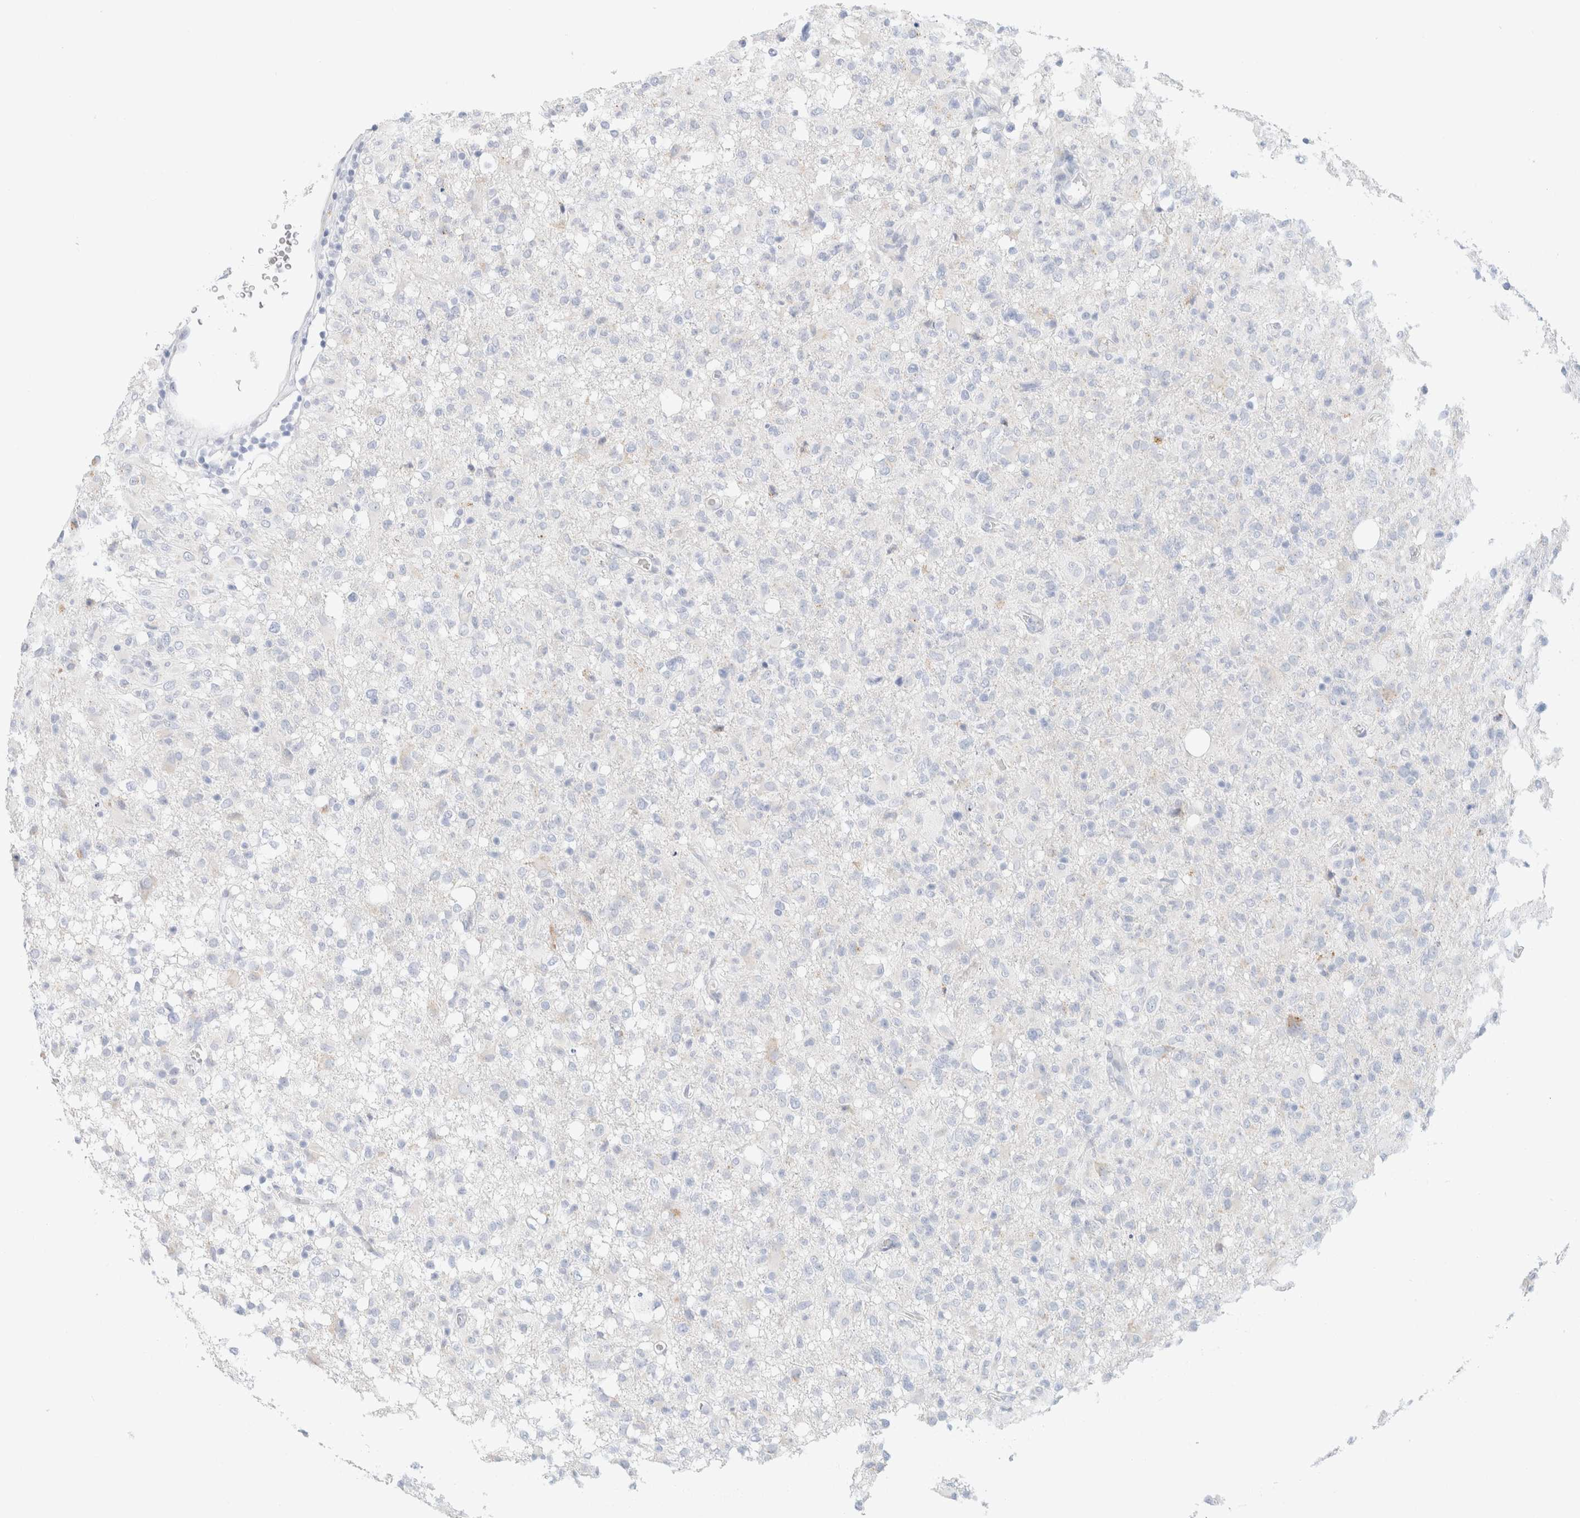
{"staining": {"intensity": "negative", "quantity": "none", "location": "none"}, "tissue": "glioma", "cell_type": "Tumor cells", "image_type": "cancer", "snomed": [{"axis": "morphology", "description": "Glioma, malignant, High grade"}, {"axis": "topography", "description": "Brain"}], "caption": "This is an IHC photomicrograph of malignant glioma (high-grade). There is no positivity in tumor cells.", "gene": "CPQ", "patient": {"sex": "female", "age": 57}}